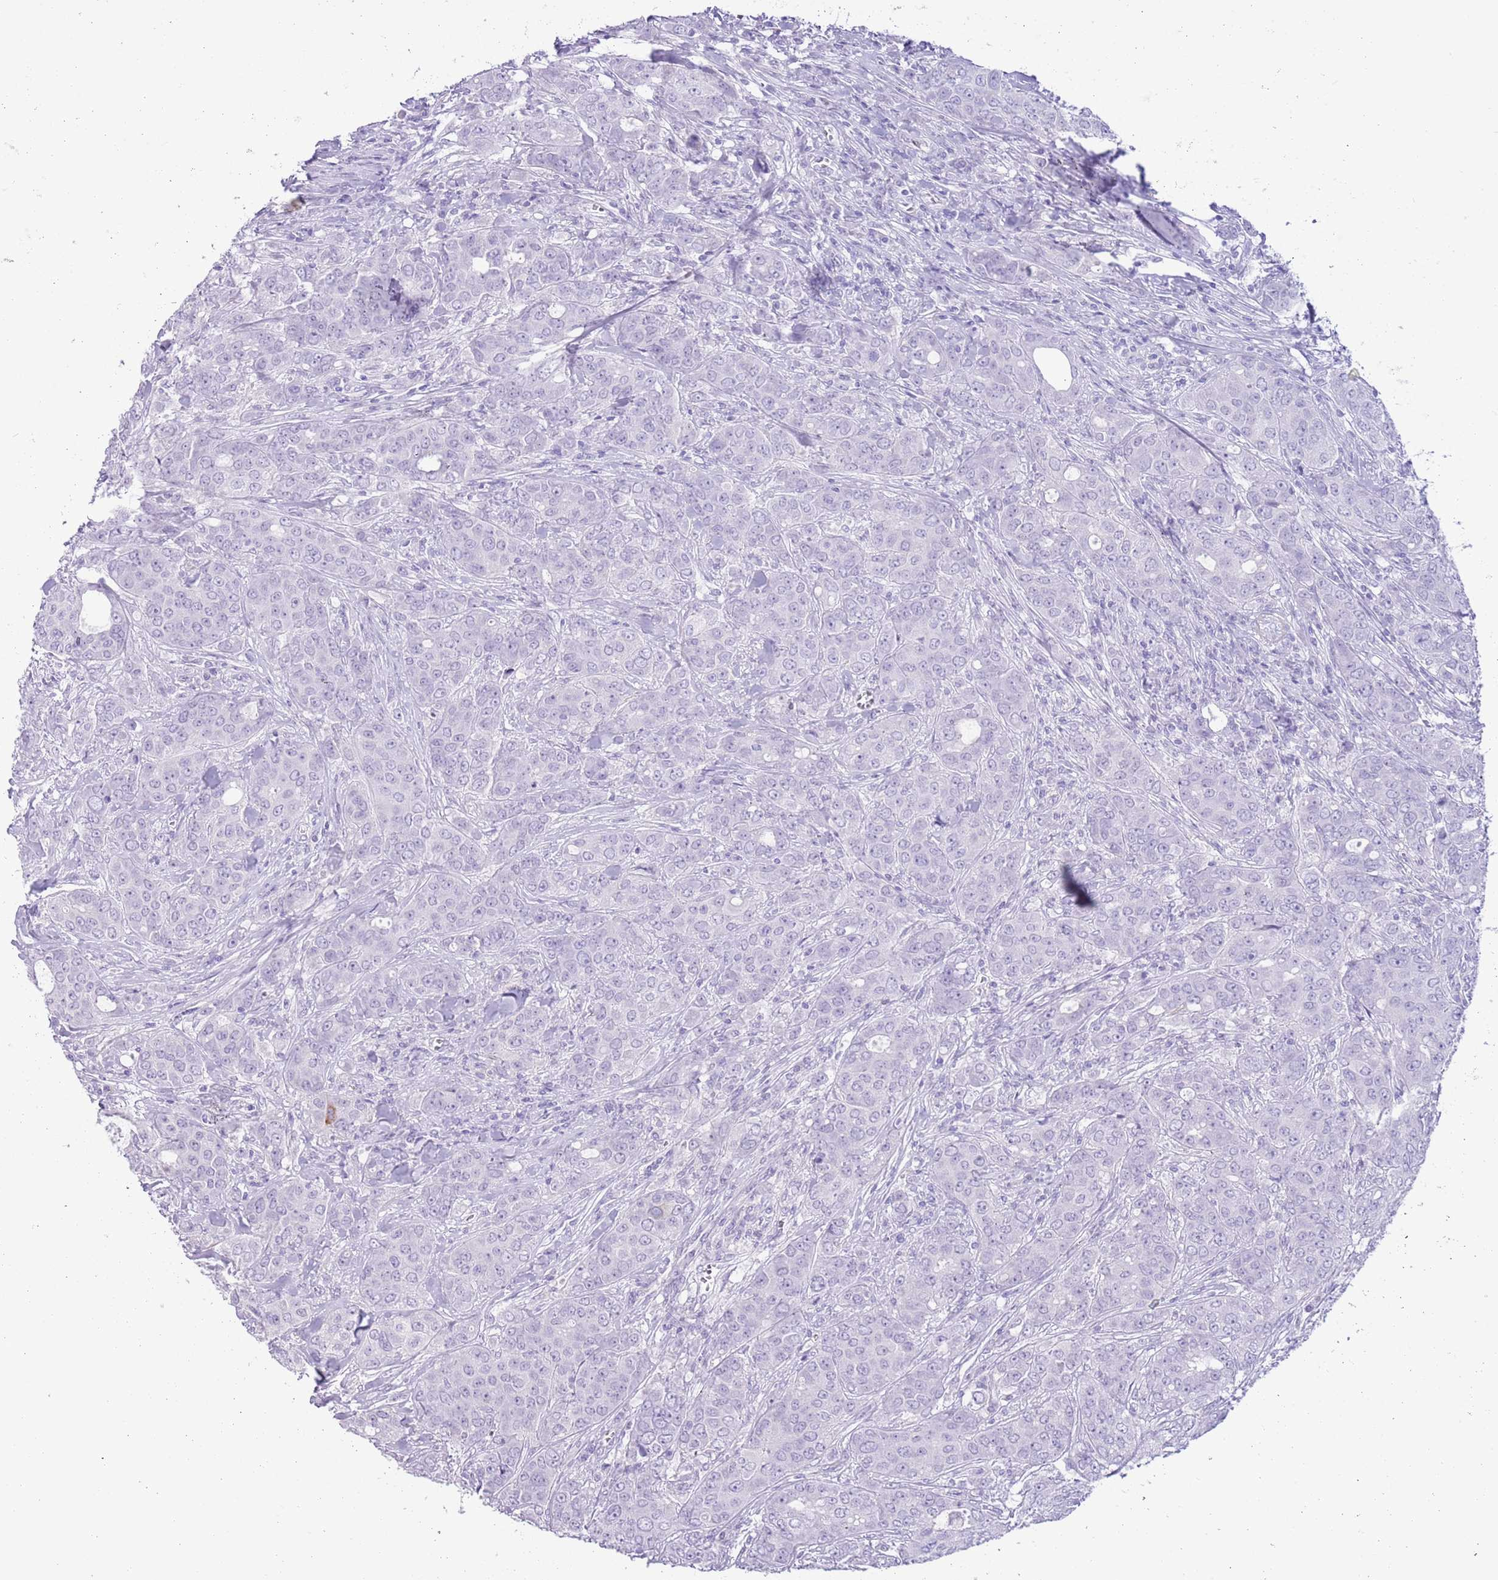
{"staining": {"intensity": "negative", "quantity": "none", "location": "none"}, "tissue": "breast cancer", "cell_type": "Tumor cells", "image_type": "cancer", "snomed": [{"axis": "morphology", "description": "Duct carcinoma"}, {"axis": "topography", "description": "Breast"}], "caption": "The histopathology image exhibits no significant staining in tumor cells of breast intraductal carcinoma. (Stains: DAB immunohistochemistry (IHC) with hematoxylin counter stain, Microscopy: brightfield microscopy at high magnification).", "gene": "SLC7A14", "patient": {"sex": "female", "age": 43}}